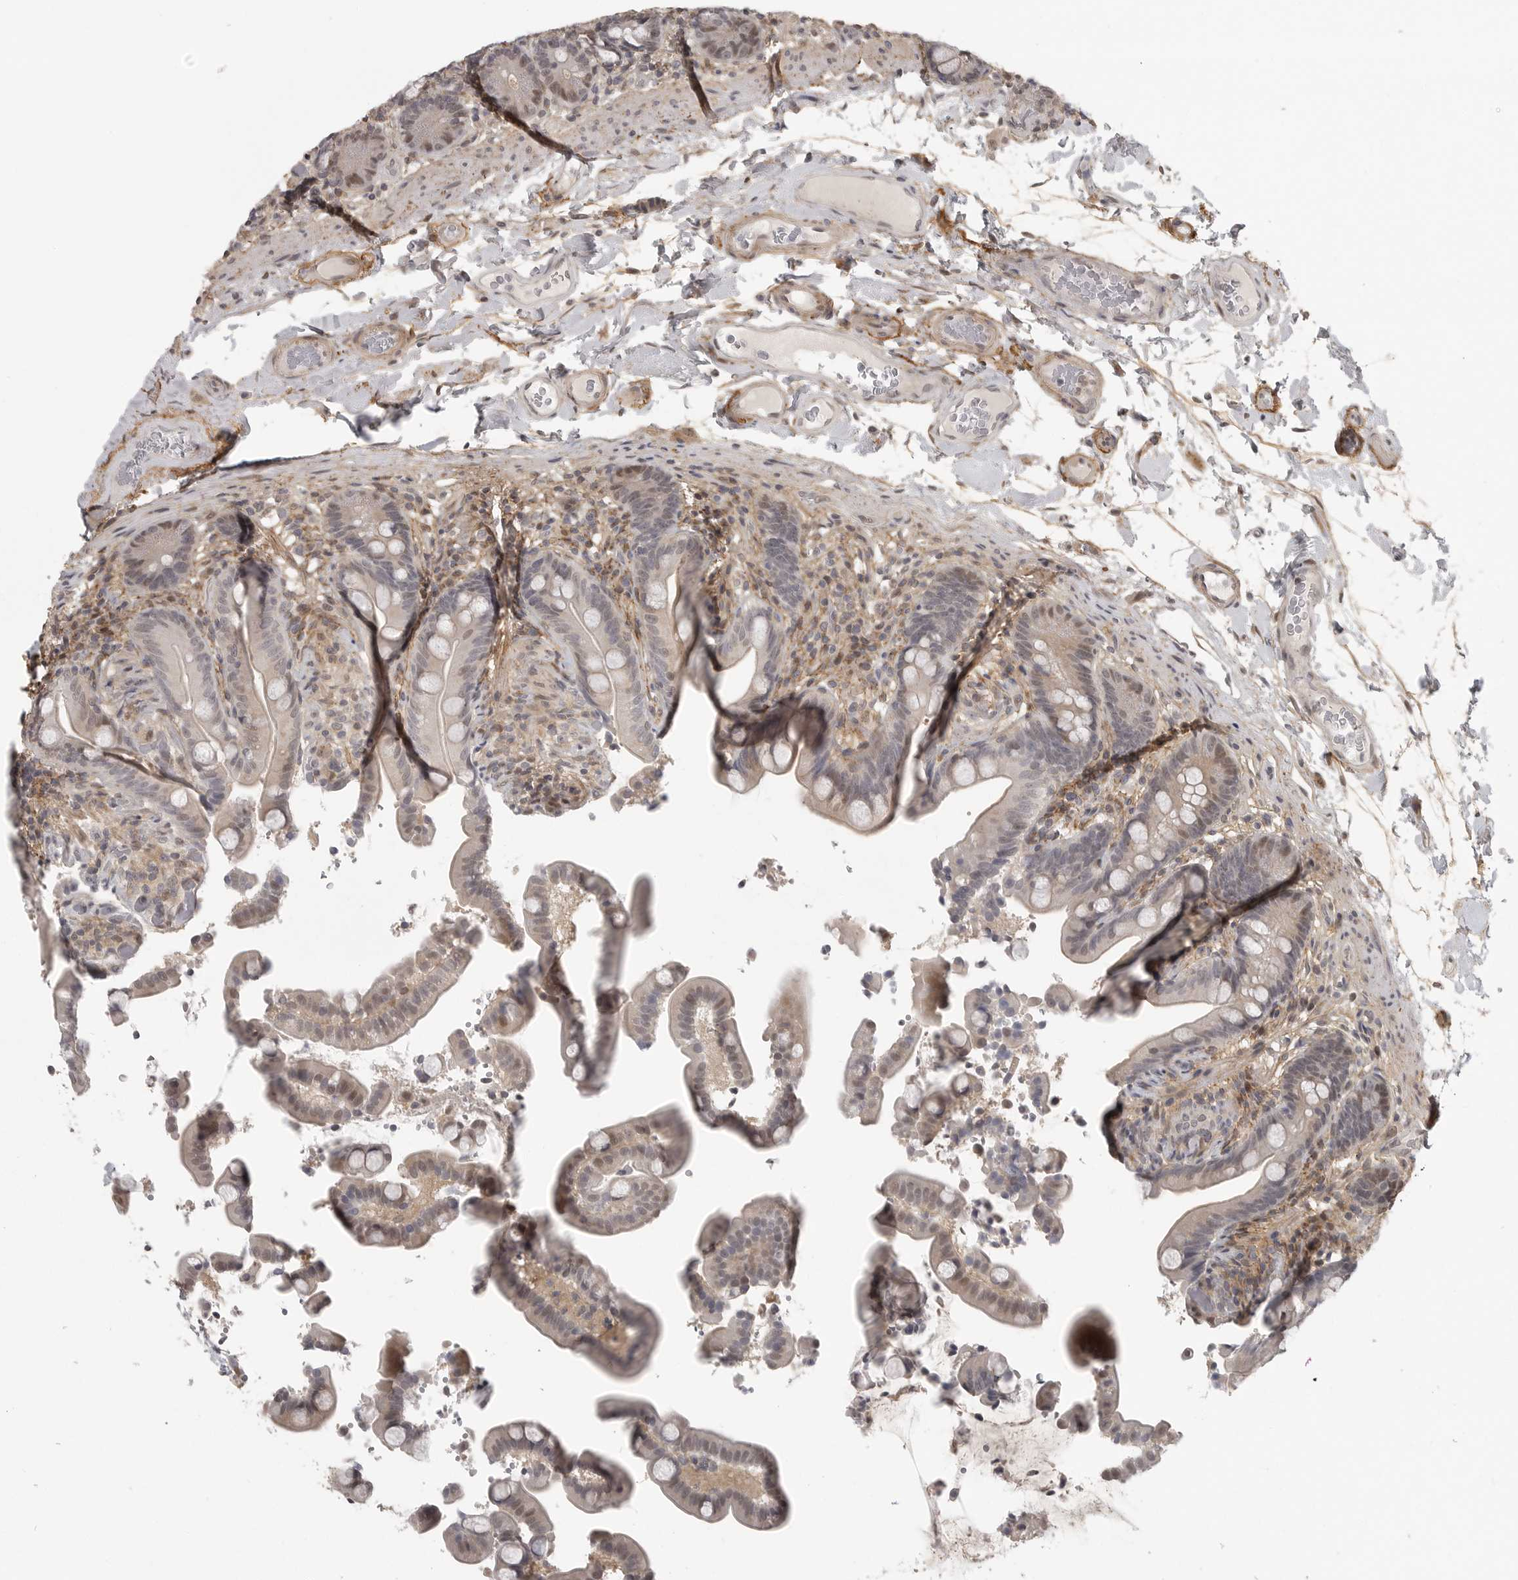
{"staining": {"intensity": "negative", "quantity": "none", "location": "none"}, "tissue": "colon", "cell_type": "Endothelial cells", "image_type": "normal", "snomed": [{"axis": "morphology", "description": "Normal tissue, NOS"}, {"axis": "topography", "description": "Smooth muscle"}, {"axis": "topography", "description": "Colon"}], "caption": "Immunohistochemical staining of benign human colon exhibits no significant staining in endothelial cells. (DAB immunohistochemistry (IHC) with hematoxylin counter stain).", "gene": "UROD", "patient": {"sex": "male", "age": 73}}